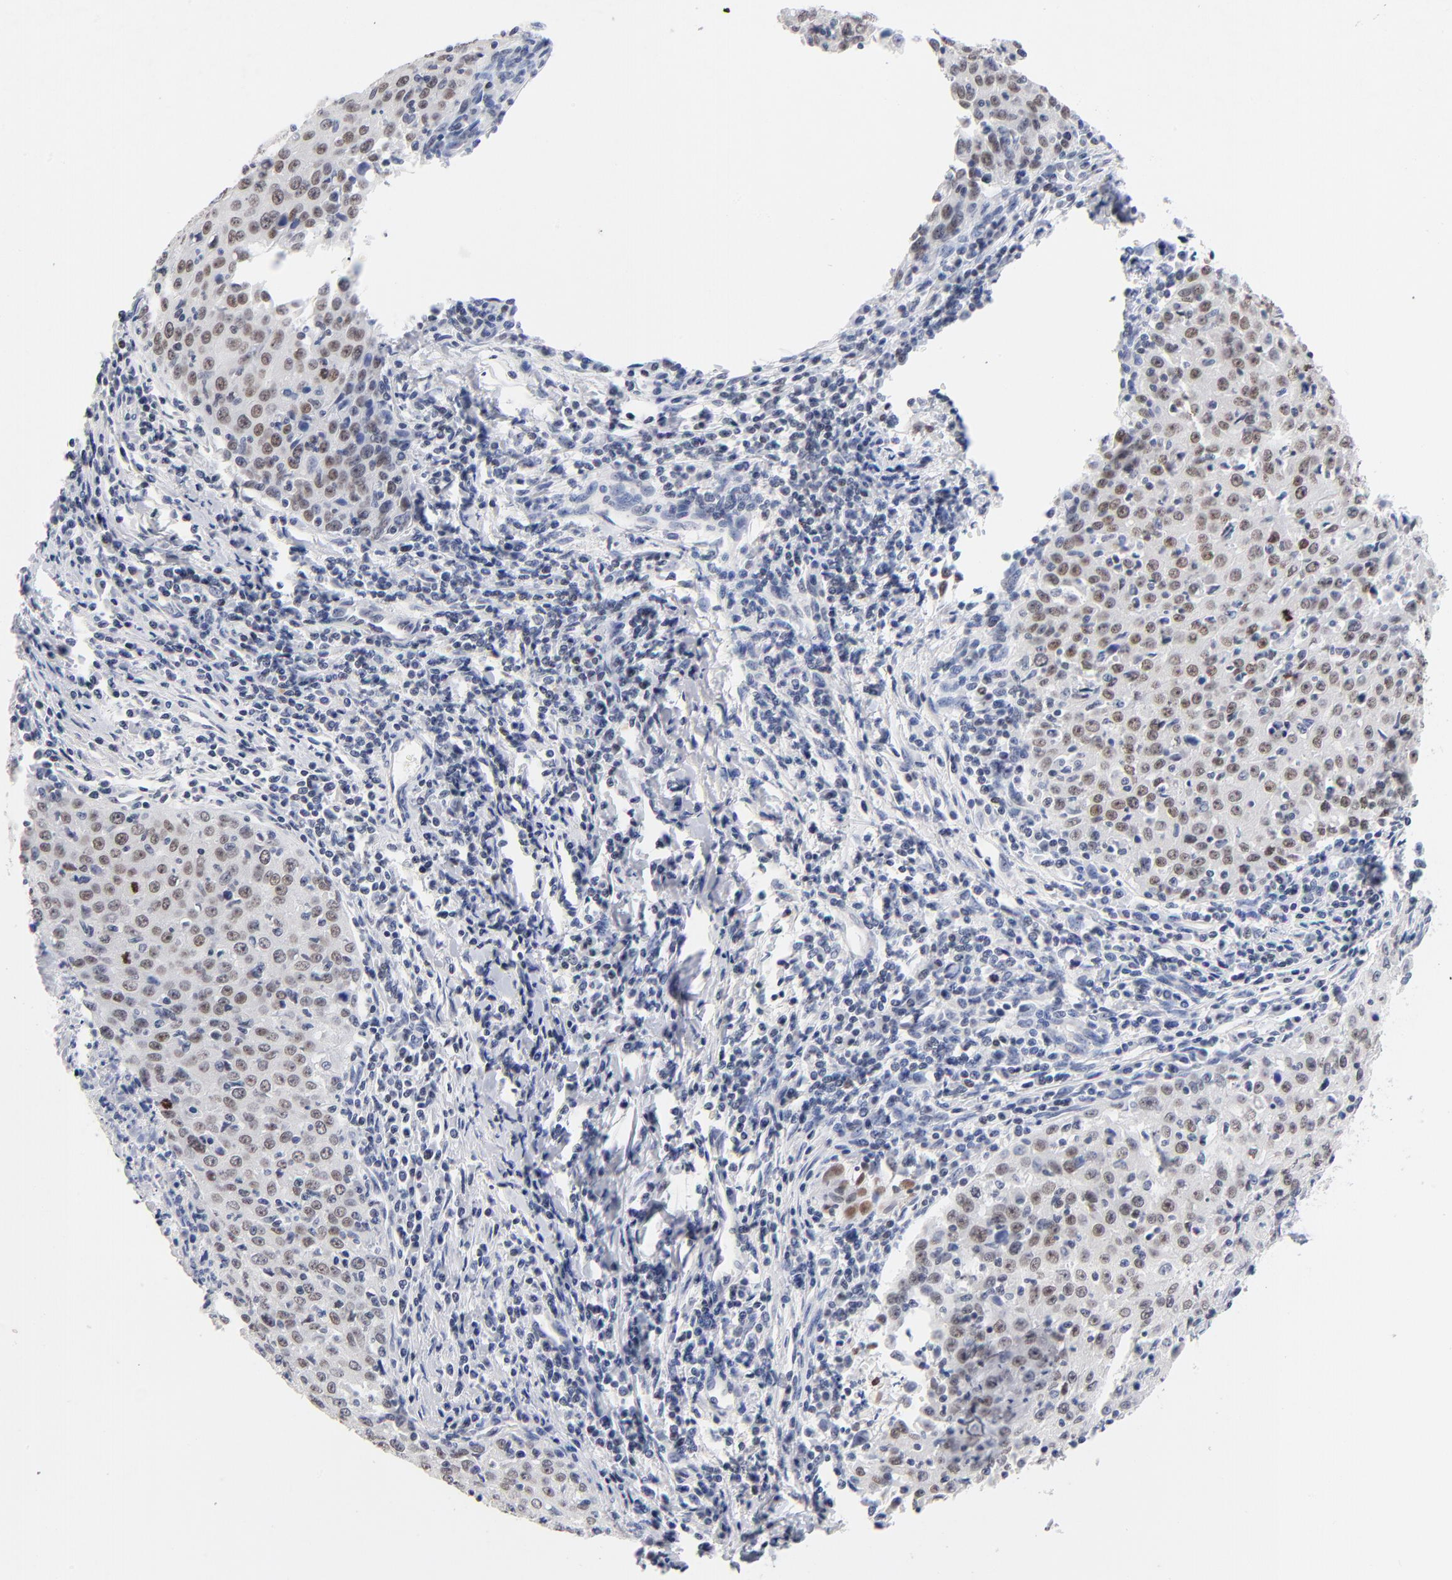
{"staining": {"intensity": "weak", "quantity": "25%-75%", "location": "nuclear"}, "tissue": "cervical cancer", "cell_type": "Tumor cells", "image_type": "cancer", "snomed": [{"axis": "morphology", "description": "Squamous cell carcinoma, NOS"}, {"axis": "topography", "description": "Cervix"}], "caption": "IHC micrograph of cervical cancer (squamous cell carcinoma) stained for a protein (brown), which demonstrates low levels of weak nuclear expression in about 25%-75% of tumor cells.", "gene": "ORC2", "patient": {"sex": "female", "age": 27}}